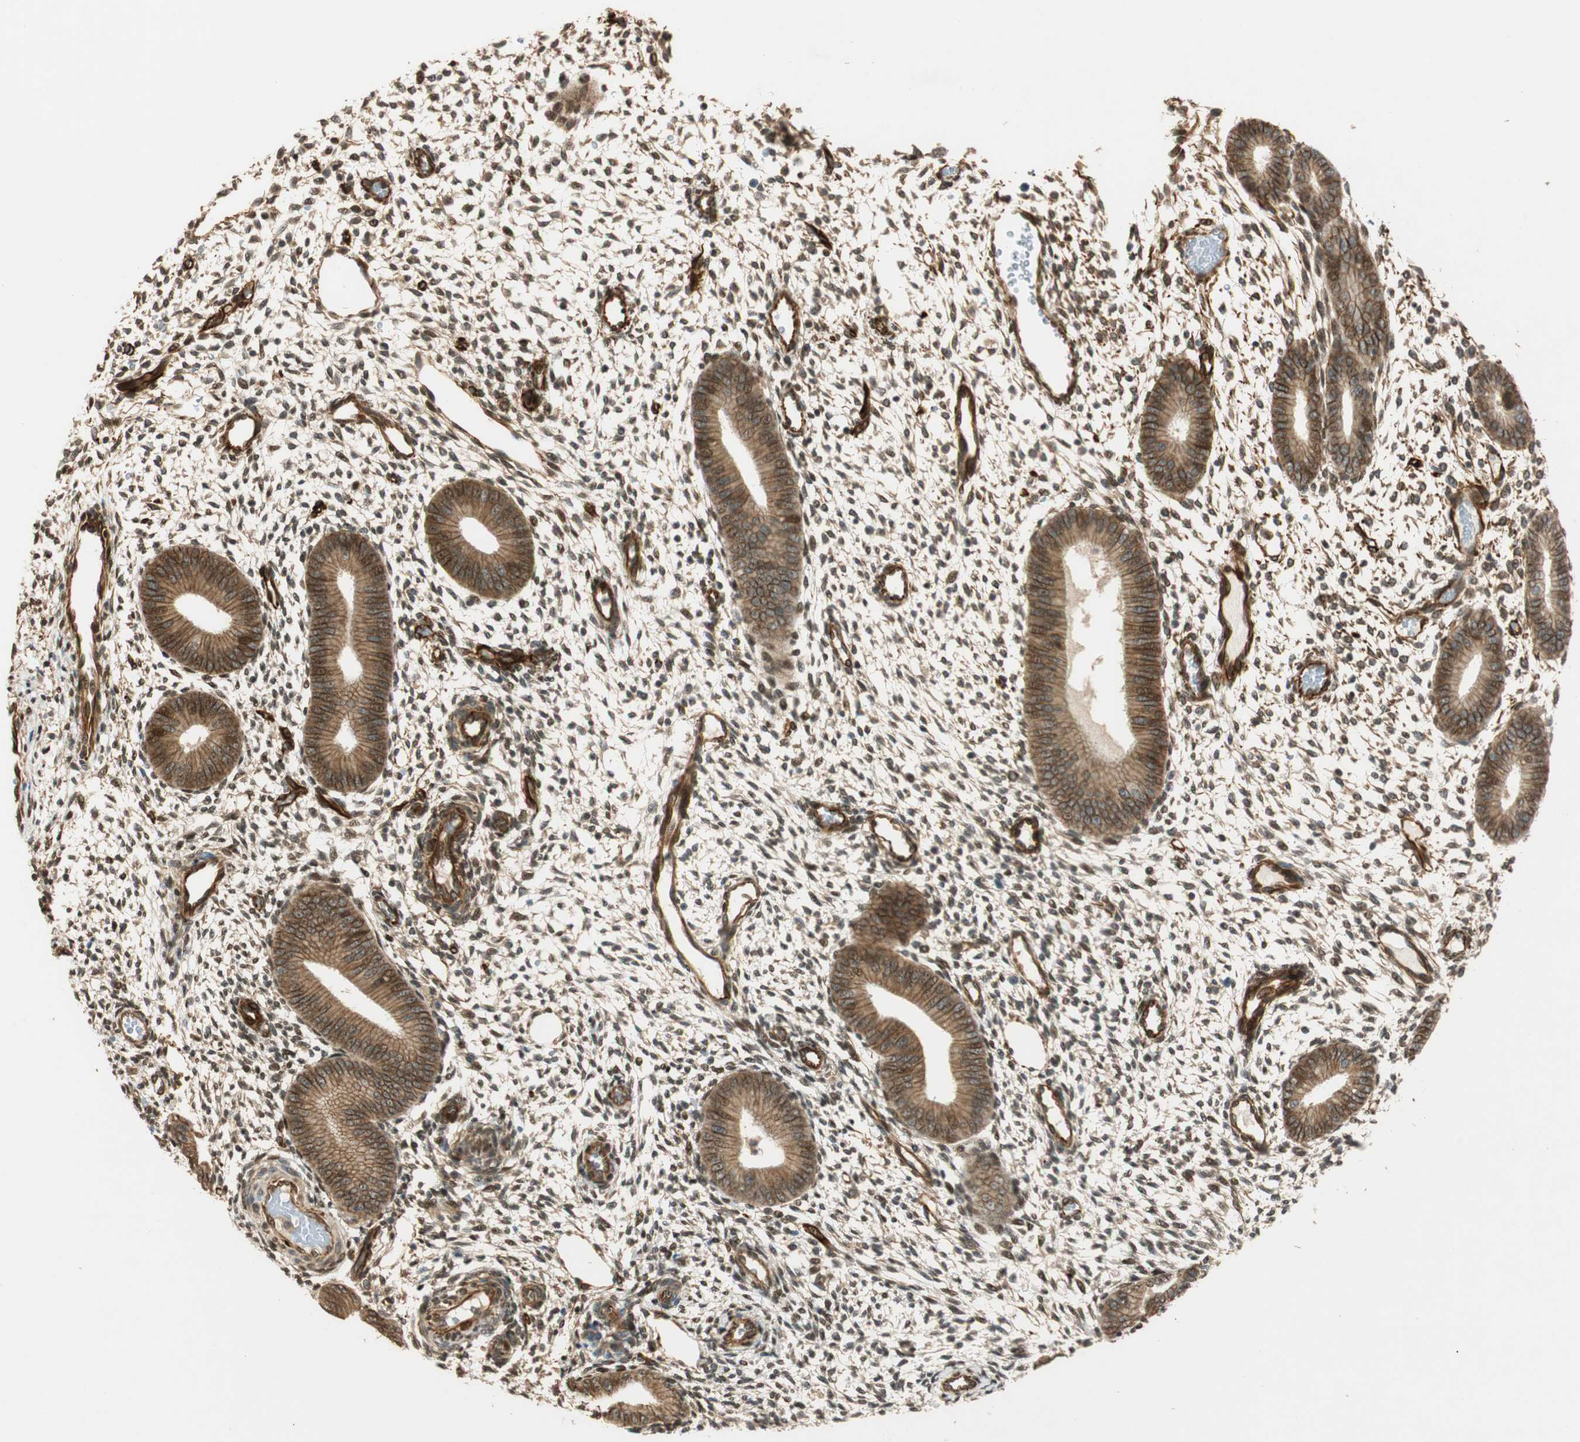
{"staining": {"intensity": "weak", "quantity": "25%-75%", "location": "cytoplasmic/membranous"}, "tissue": "endometrium", "cell_type": "Cells in endometrial stroma", "image_type": "normal", "snomed": [{"axis": "morphology", "description": "Normal tissue, NOS"}, {"axis": "topography", "description": "Endometrium"}], "caption": "Protein positivity by immunohistochemistry exhibits weak cytoplasmic/membranous expression in about 25%-75% of cells in endometrial stroma in normal endometrium. (Stains: DAB (3,3'-diaminobenzidine) in brown, nuclei in blue, Microscopy: brightfield microscopy at high magnification).", "gene": "NES", "patient": {"sex": "female", "age": 42}}